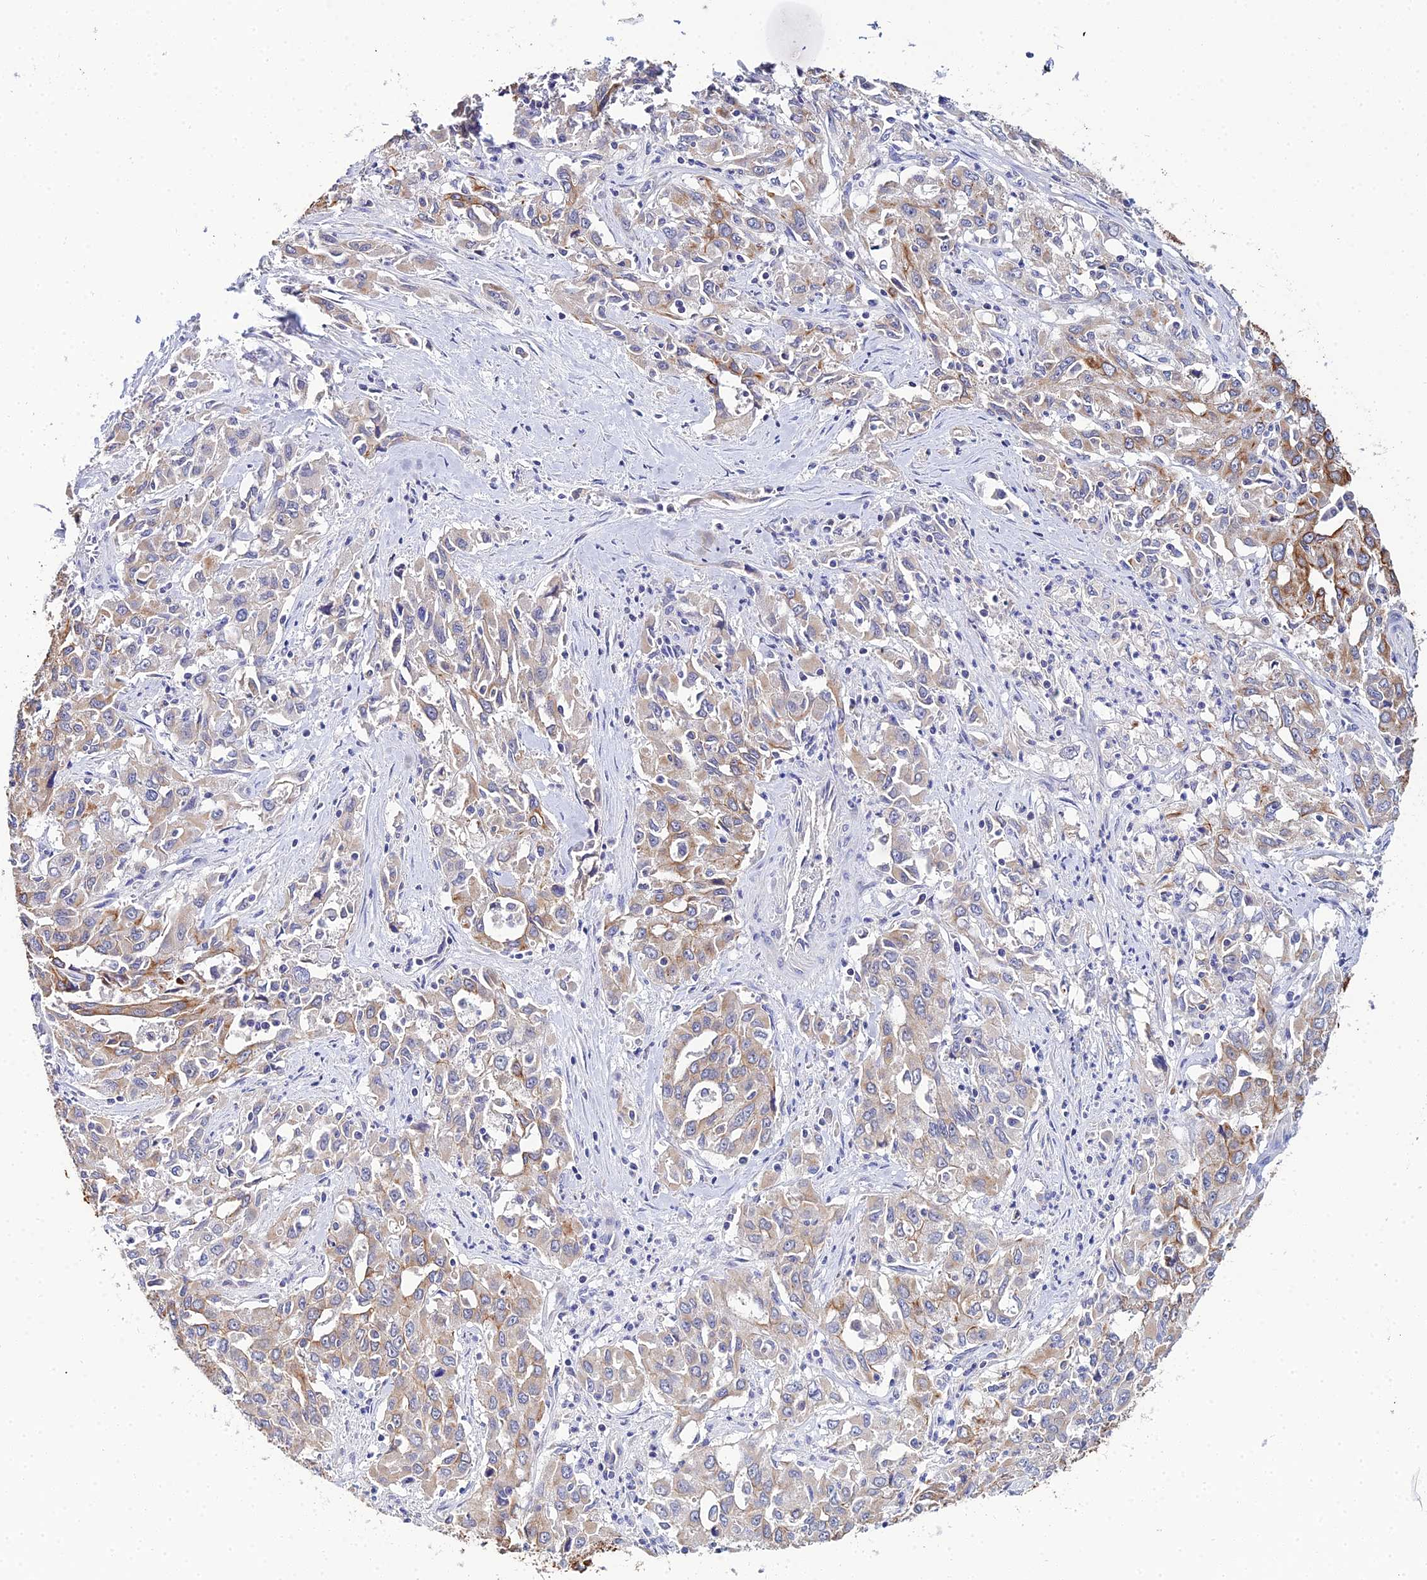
{"staining": {"intensity": "moderate", "quantity": "25%-75%", "location": "cytoplasmic/membranous"}, "tissue": "liver cancer", "cell_type": "Tumor cells", "image_type": "cancer", "snomed": [{"axis": "morphology", "description": "Carcinoma, Hepatocellular, NOS"}, {"axis": "topography", "description": "Liver"}], "caption": "High-power microscopy captured an IHC photomicrograph of liver hepatocellular carcinoma, revealing moderate cytoplasmic/membranous staining in approximately 25%-75% of tumor cells.", "gene": "ZXDA", "patient": {"sex": "male", "age": 63}}